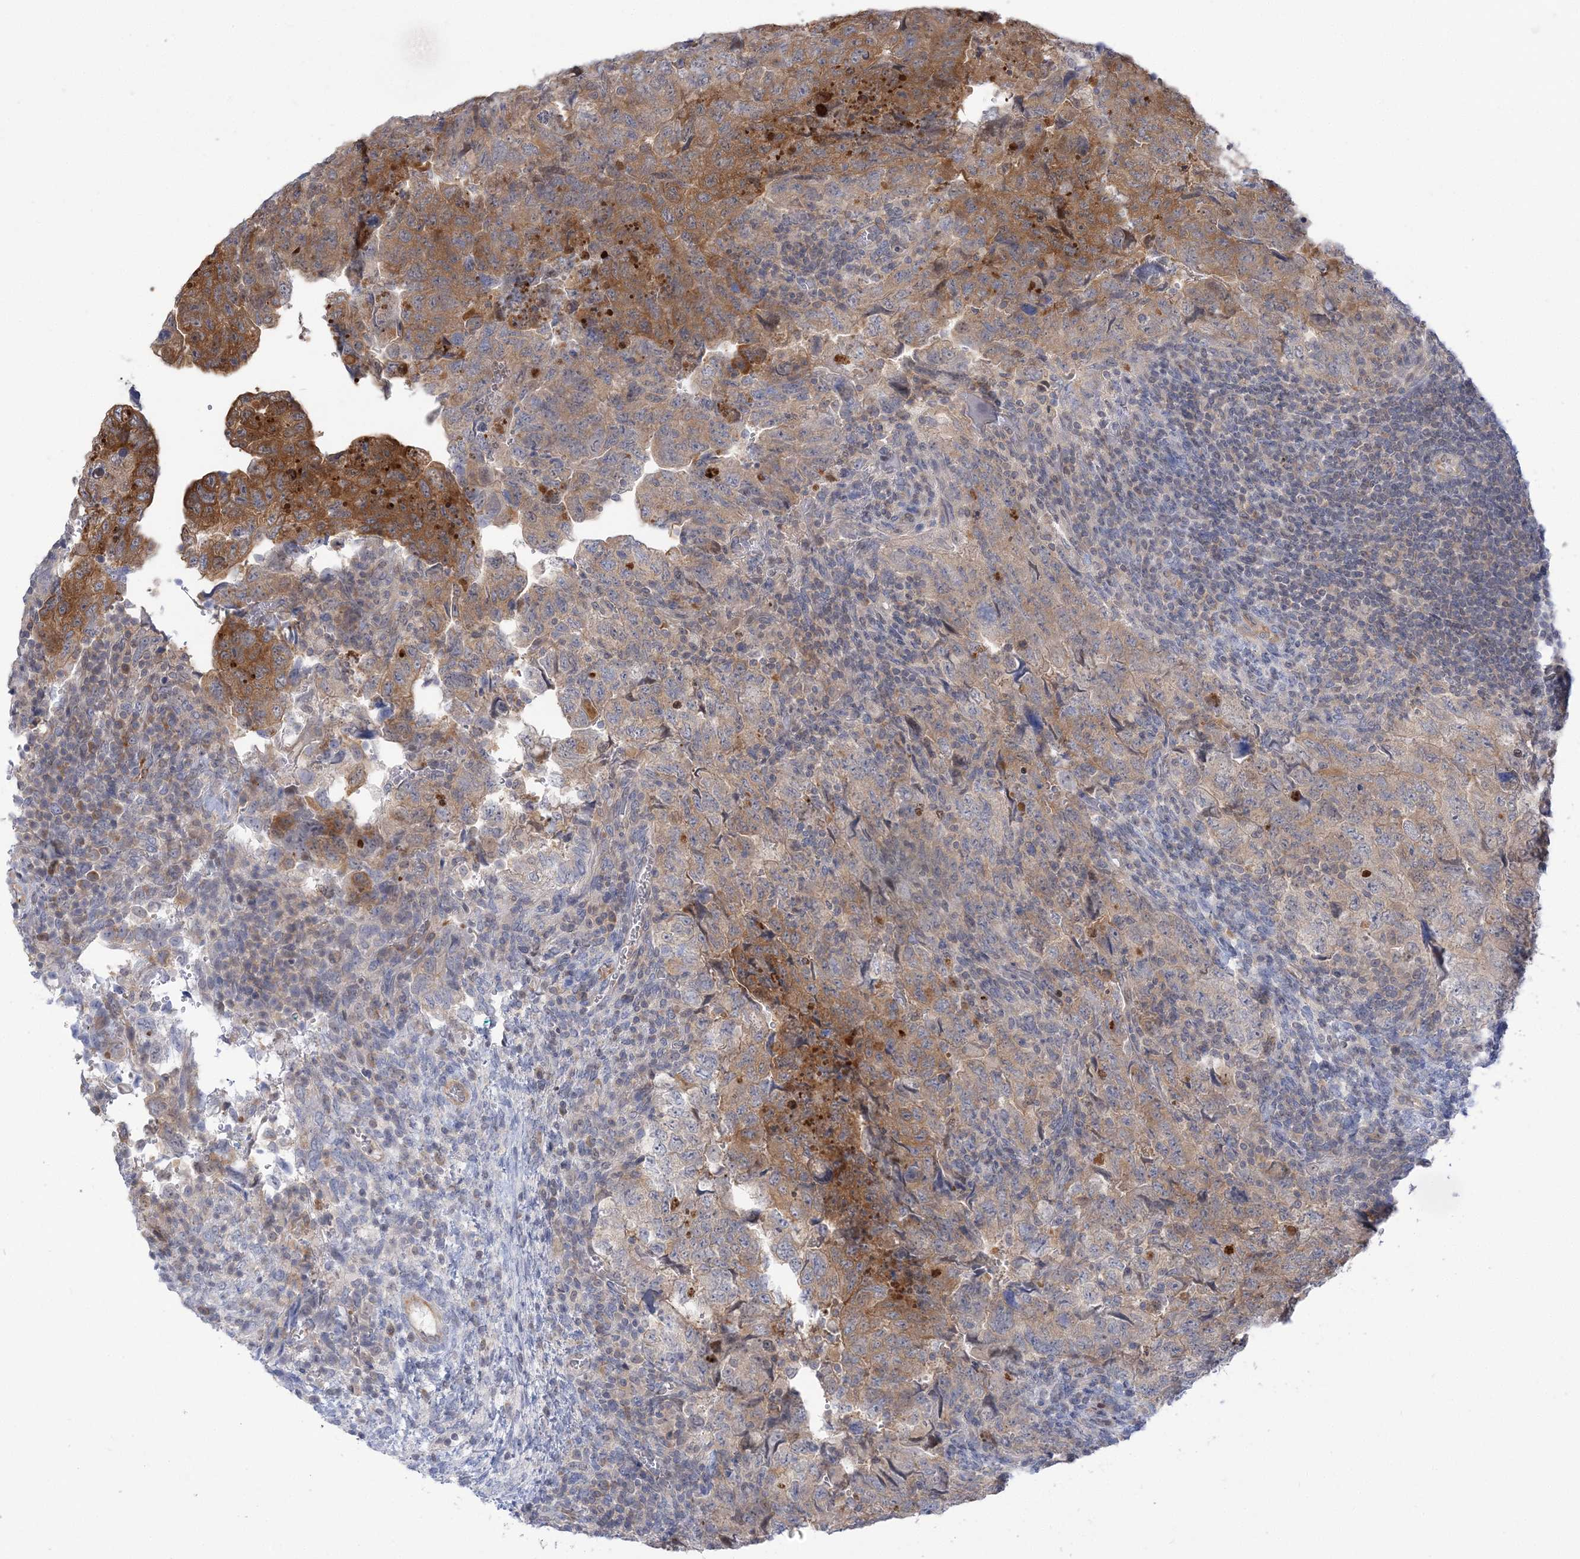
{"staining": {"intensity": "moderate", "quantity": "25%-75%", "location": "cytoplasmic/membranous"}, "tissue": "testis cancer", "cell_type": "Tumor cells", "image_type": "cancer", "snomed": [{"axis": "morphology", "description": "Carcinoma, Embryonal, NOS"}, {"axis": "topography", "description": "Testis"}], "caption": "High-power microscopy captured an IHC histopathology image of testis cancer, revealing moderate cytoplasmic/membranous expression in approximately 25%-75% of tumor cells.", "gene": "THADA", "patient": {"sex": "male", "age": 36}}